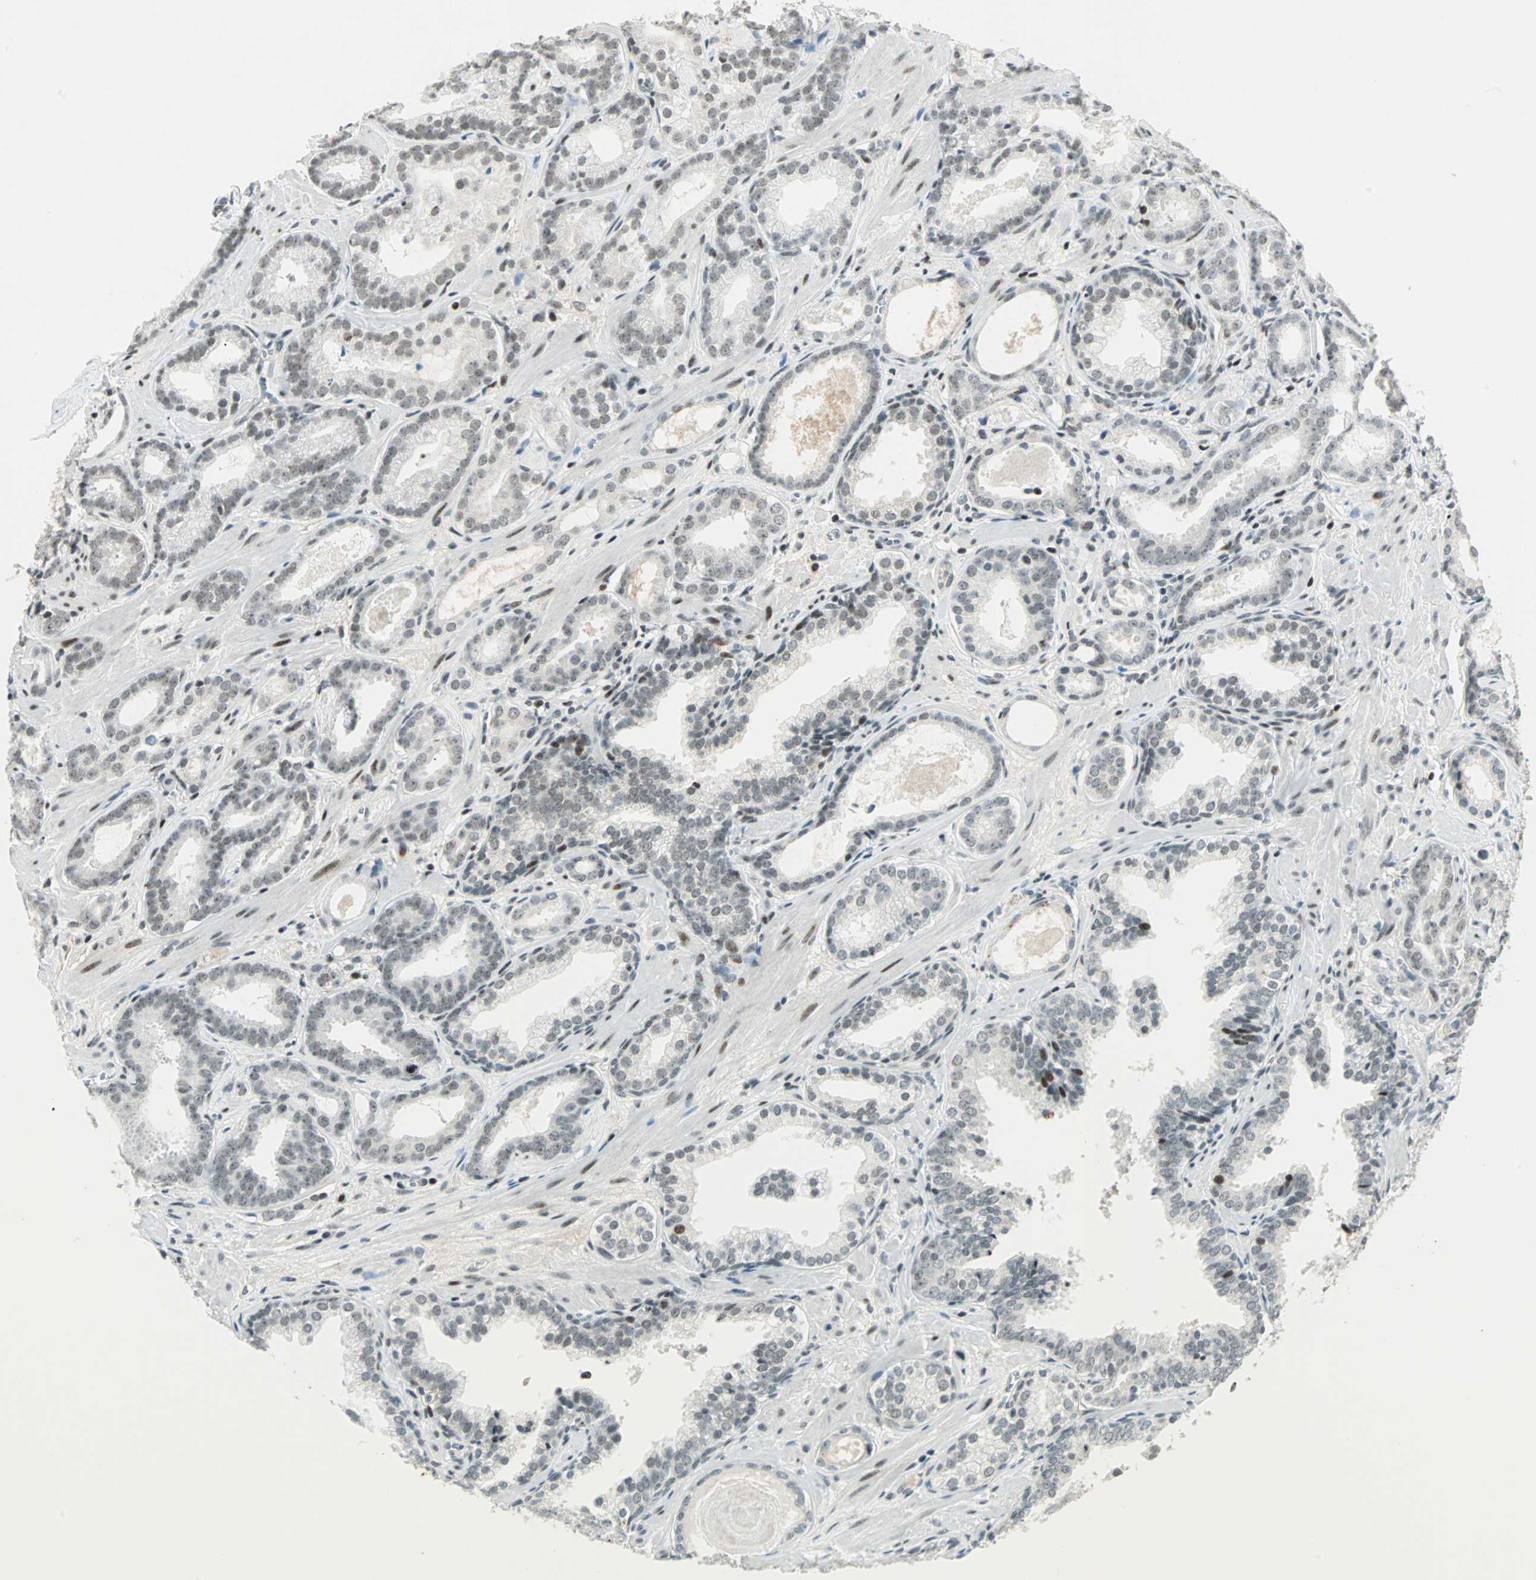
{"staining": {"intensity": "weak", "quantity": ">75%", "location": "nuclear"}, "tissue": "prostate cancer", "cell_type": "Tumor cells", "image_type": "cancer", "snomed": [{"axis": "morphology", "description": "Adenocarcinoma, Low grade"}, {"axis": "topography", "description": "Prostate"}], "caption": "Immunohistochemistry (IHC) of human prostate adenocarcinoma (low-grade) displays low levels of weak nuclear staining in approximately >75% of tumor cells. (IHC, brightfield microscopy, high magnification).", "gene": "SIN3A", "patient": {"sex": "male", "age": 57}}